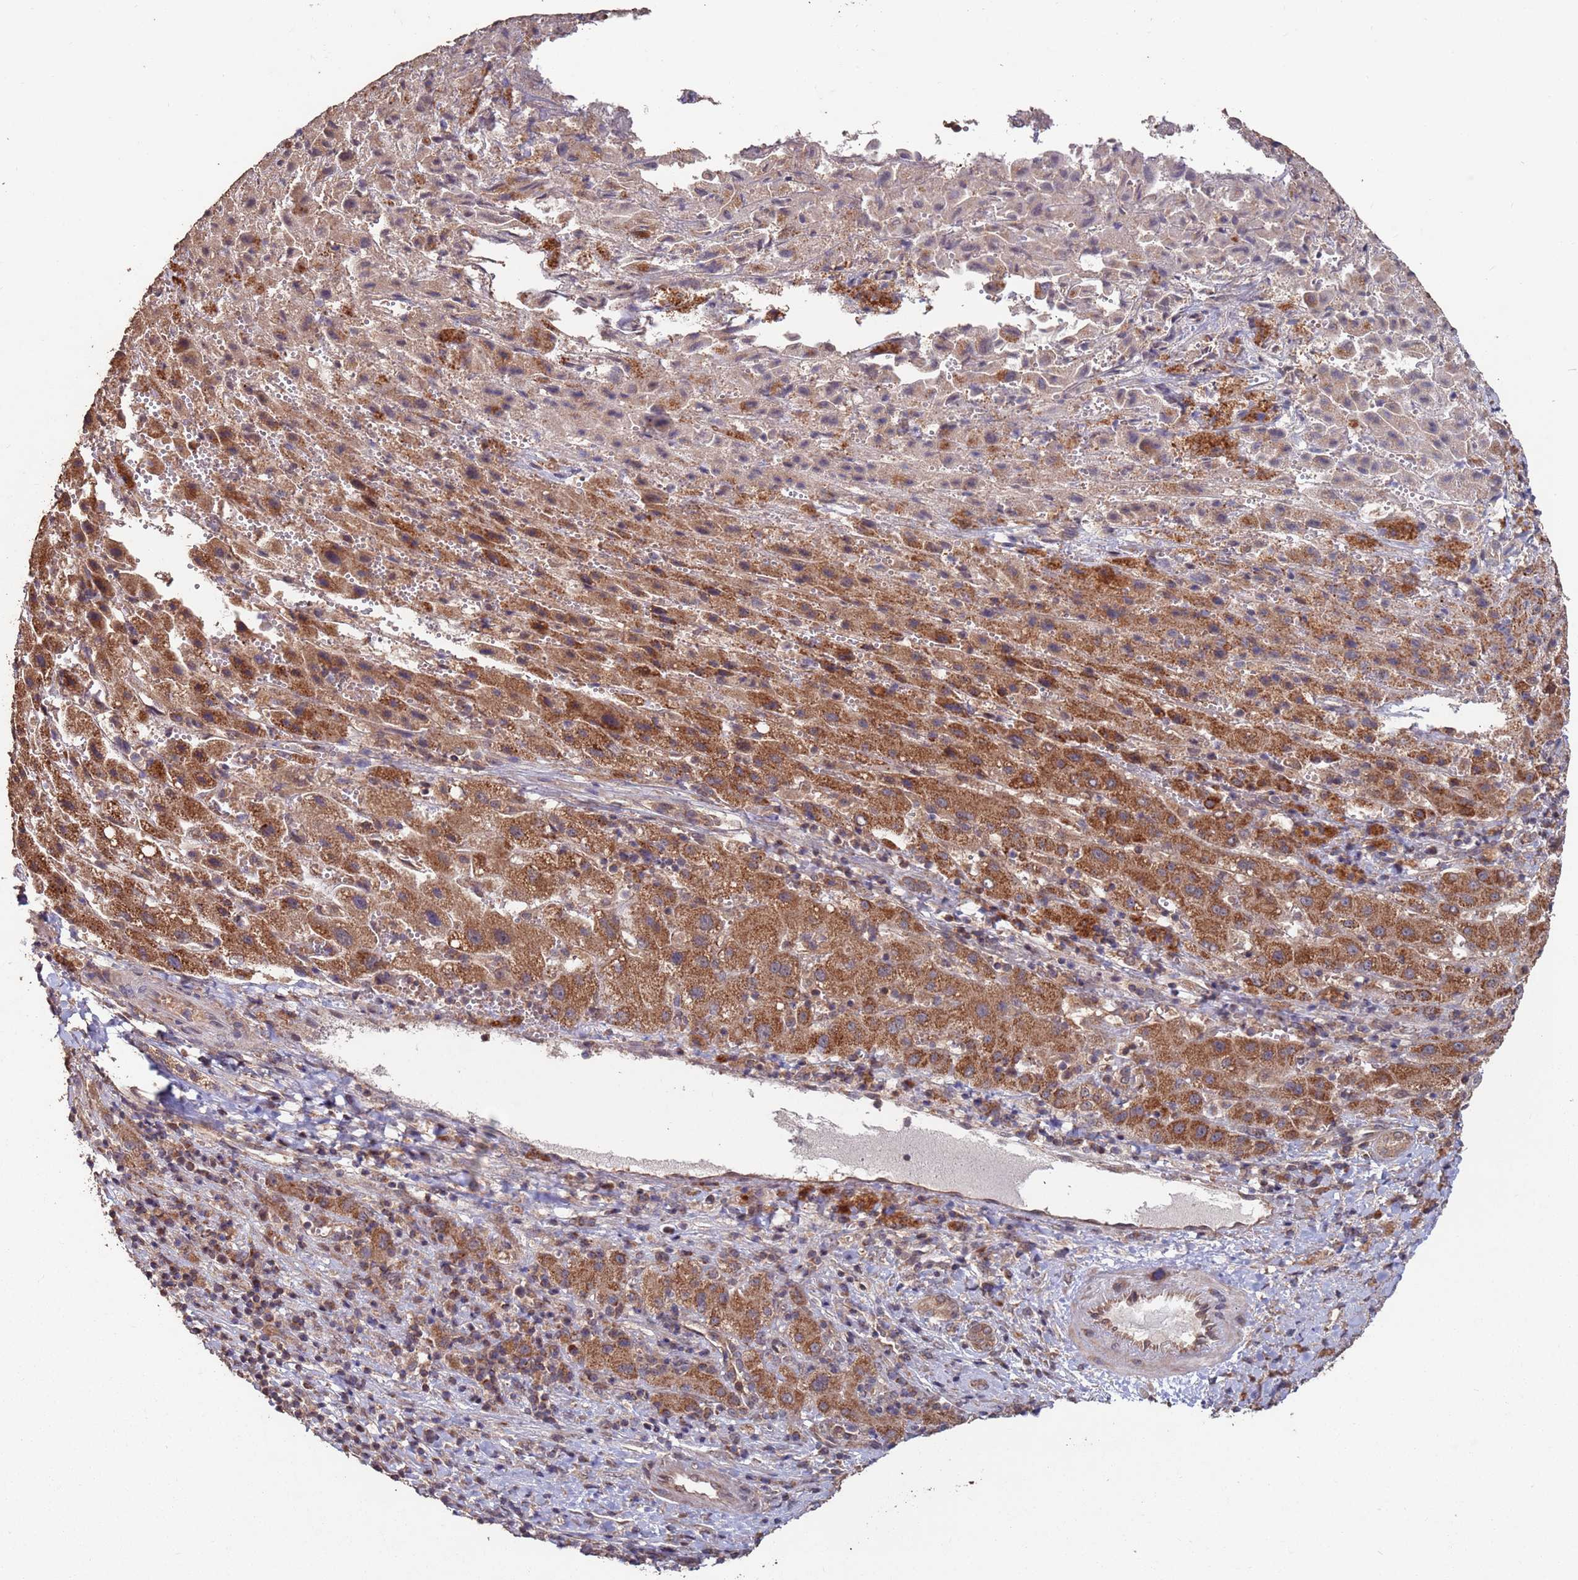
{"staining": {"intensity": "moderate", "quantity": ">75%", "location": "cytoplasmic/membranous"}, "tissue": "liver cancer", "cell_type": "Tumor cells", "image_type": "cancer", "snomed": [{"axis": "morphology", "description": "Carcinoma, Hepatocellular, NOS"}, {"axis": "topography", "description": "Liver"}], "caption": "Protein analysis of liver cancer tissue exhibits moderate cytoplasmic/membranous staining in about >75% of tumor cells.", "gene": "PRR7", "patient": {"sex": "female", "age": 58}}